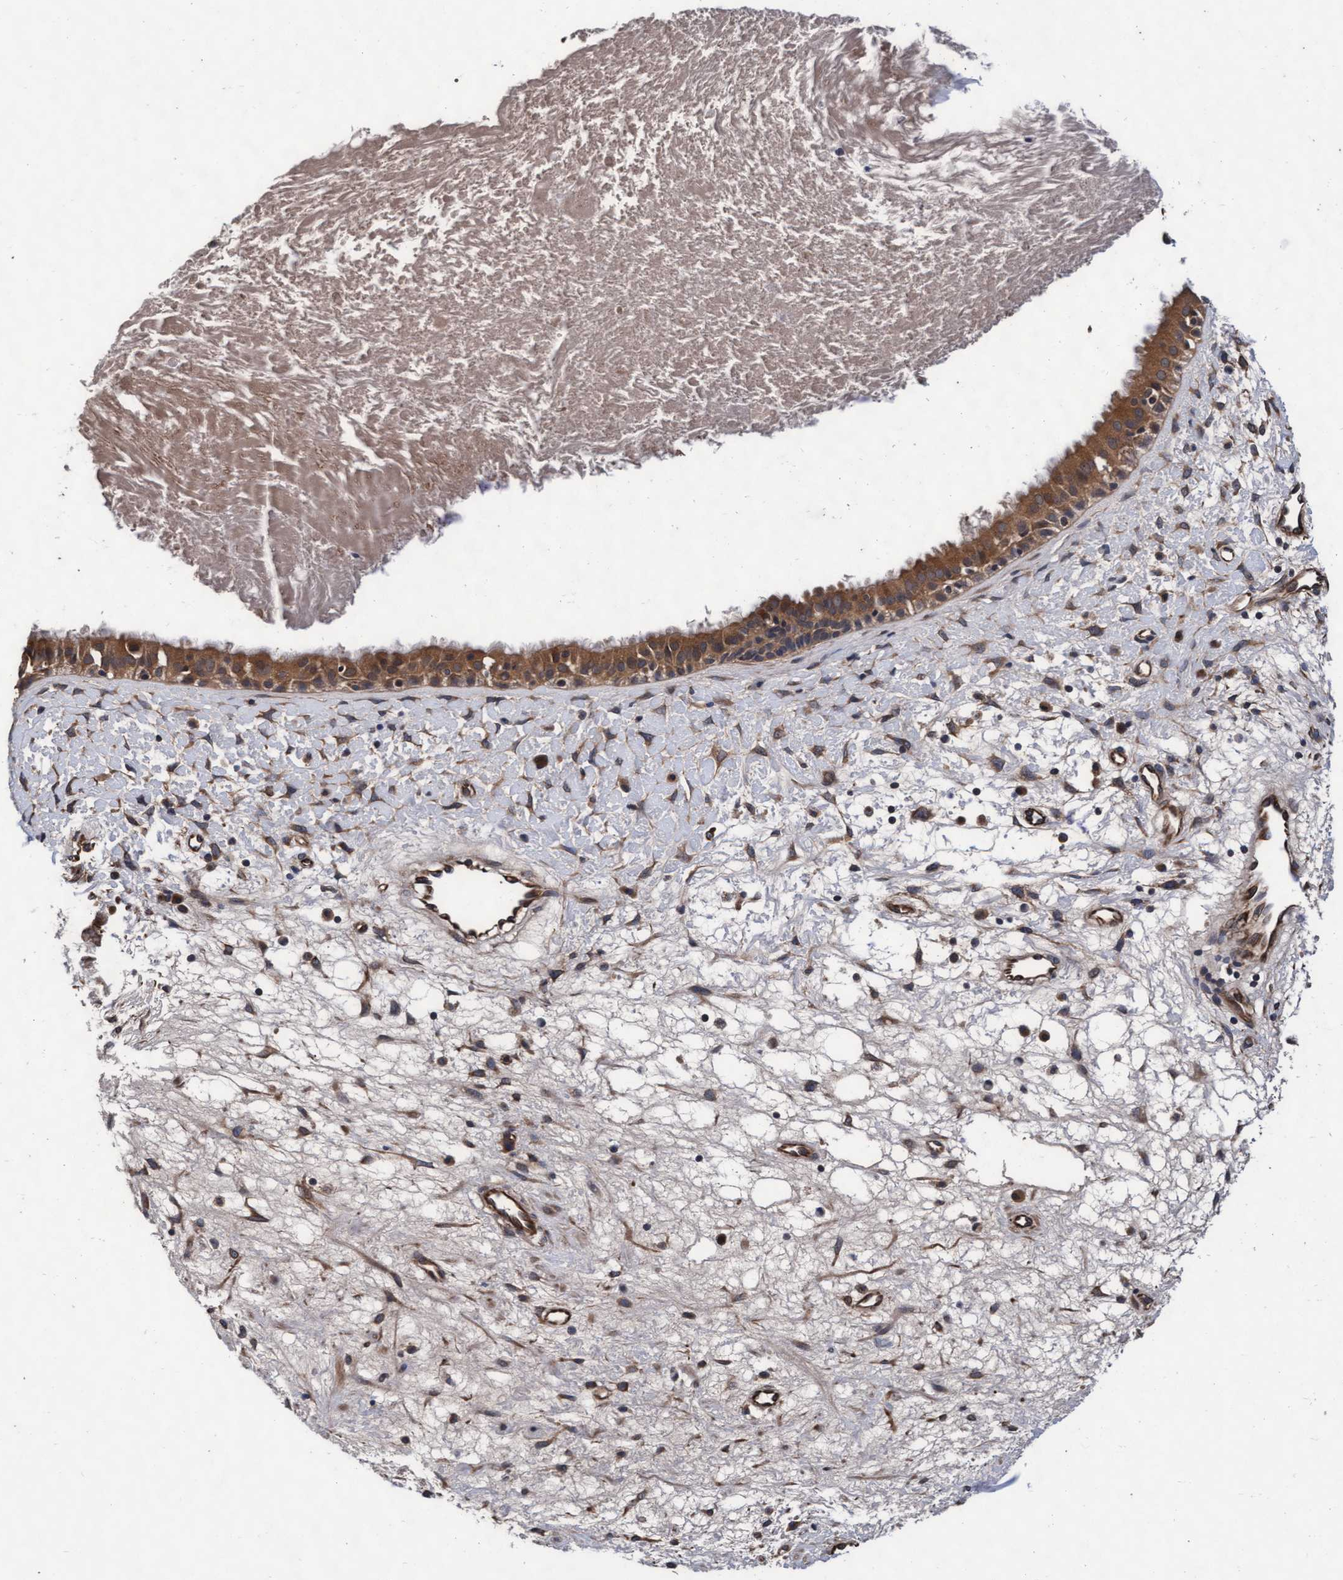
{"staining": {"intensity": "moderate", "quantity": ">75%", "location": "cytoplasmic/membranous,nuclear"}, "tissue": "nasopharynx", "cell_type": "Respiratory epithelial cells", "image_type": "normal", "snomed": [{"axis": "morphology", "description": "Normal tissue, NOS"}, {"axis": "topography", "description": "Nasopharynx"}], "caption": "IHC (DAB (3,3'-diaminobenzidine)) staining of unremarkable human nasopharynx displays moderate cytoplasmic/membranous,nuclear protein expression in about >75% of respiratory epithelial cells.", "gene": "EFCAB13", "patient": {"sex": "male", "age": 22}}